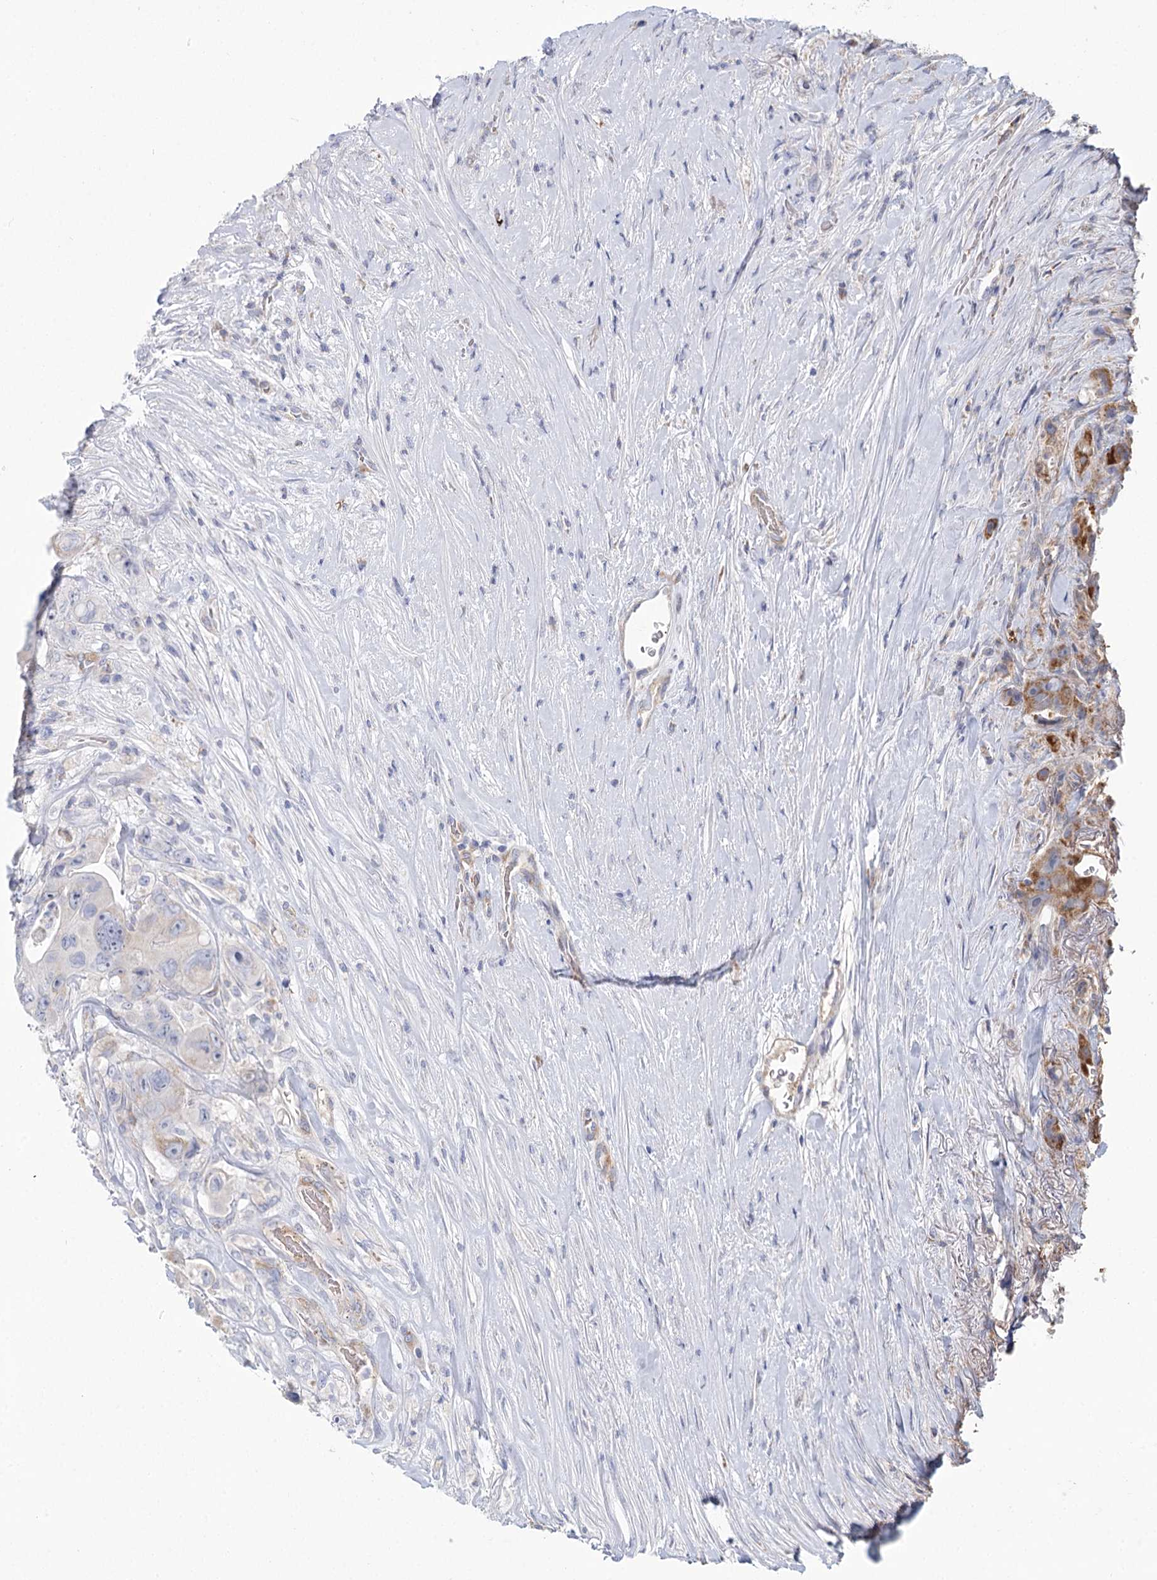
{"staining": {"intensity": "negative", "quantity": "none", "location": "none"}, "tissue": "colorectal cancer", "cell_type": "Tumor cells", "image_type": "cancer", "snomed": [{"axis": "morphology", "description": "Adenocarcinoma, NOS"}, {"axis": "topography", "description": "Colon"}], "caption": "Immunohistochemical staining of human adenocarcinoma (colorectal) exhibits no significant positivity in tumor cells. (DAB (3,3'-diaminobenzidine) immunohistochemistry, high magnification).", "gene": "ARHGAP44", "patient": {"sex": "female", "age": 46}}